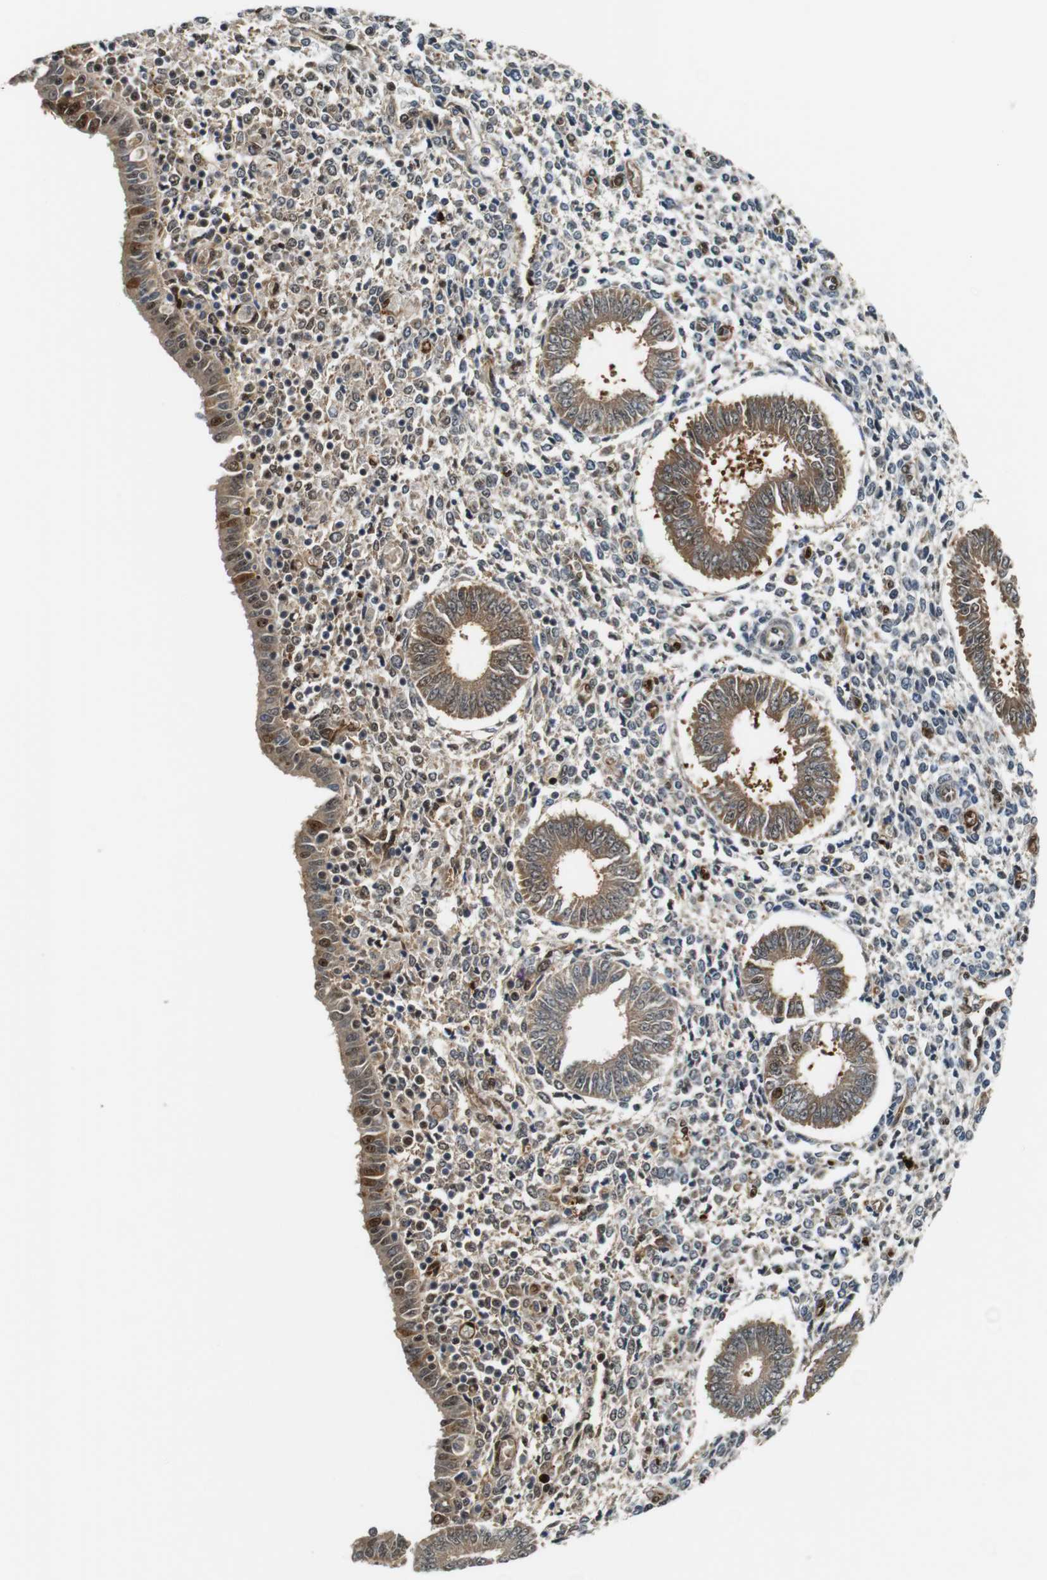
{"staining": {"intensity": "moderate", "quantity": "25%-75%", "location": "cytoplasmic/membranous,nuclear"}, "tissue": "endometrium", "cell_type": "Cells in endometrial stroma", "image_type": "normal", "snomed": [{"axis": "morphology", "description": "Normal tissue, NOS"}, {"axis": "topography", "description": "Endometrium"}], "caption": "High-power microscopy captured an IHC histopathology image of unremarkable endometrium, revealing moderate cytoplasmic/membranous,nuclear staining in about 25%-75% of cells in endometrial stroma.", "gene": "LXN", "patient": {"sex": "female", "age": 35}}